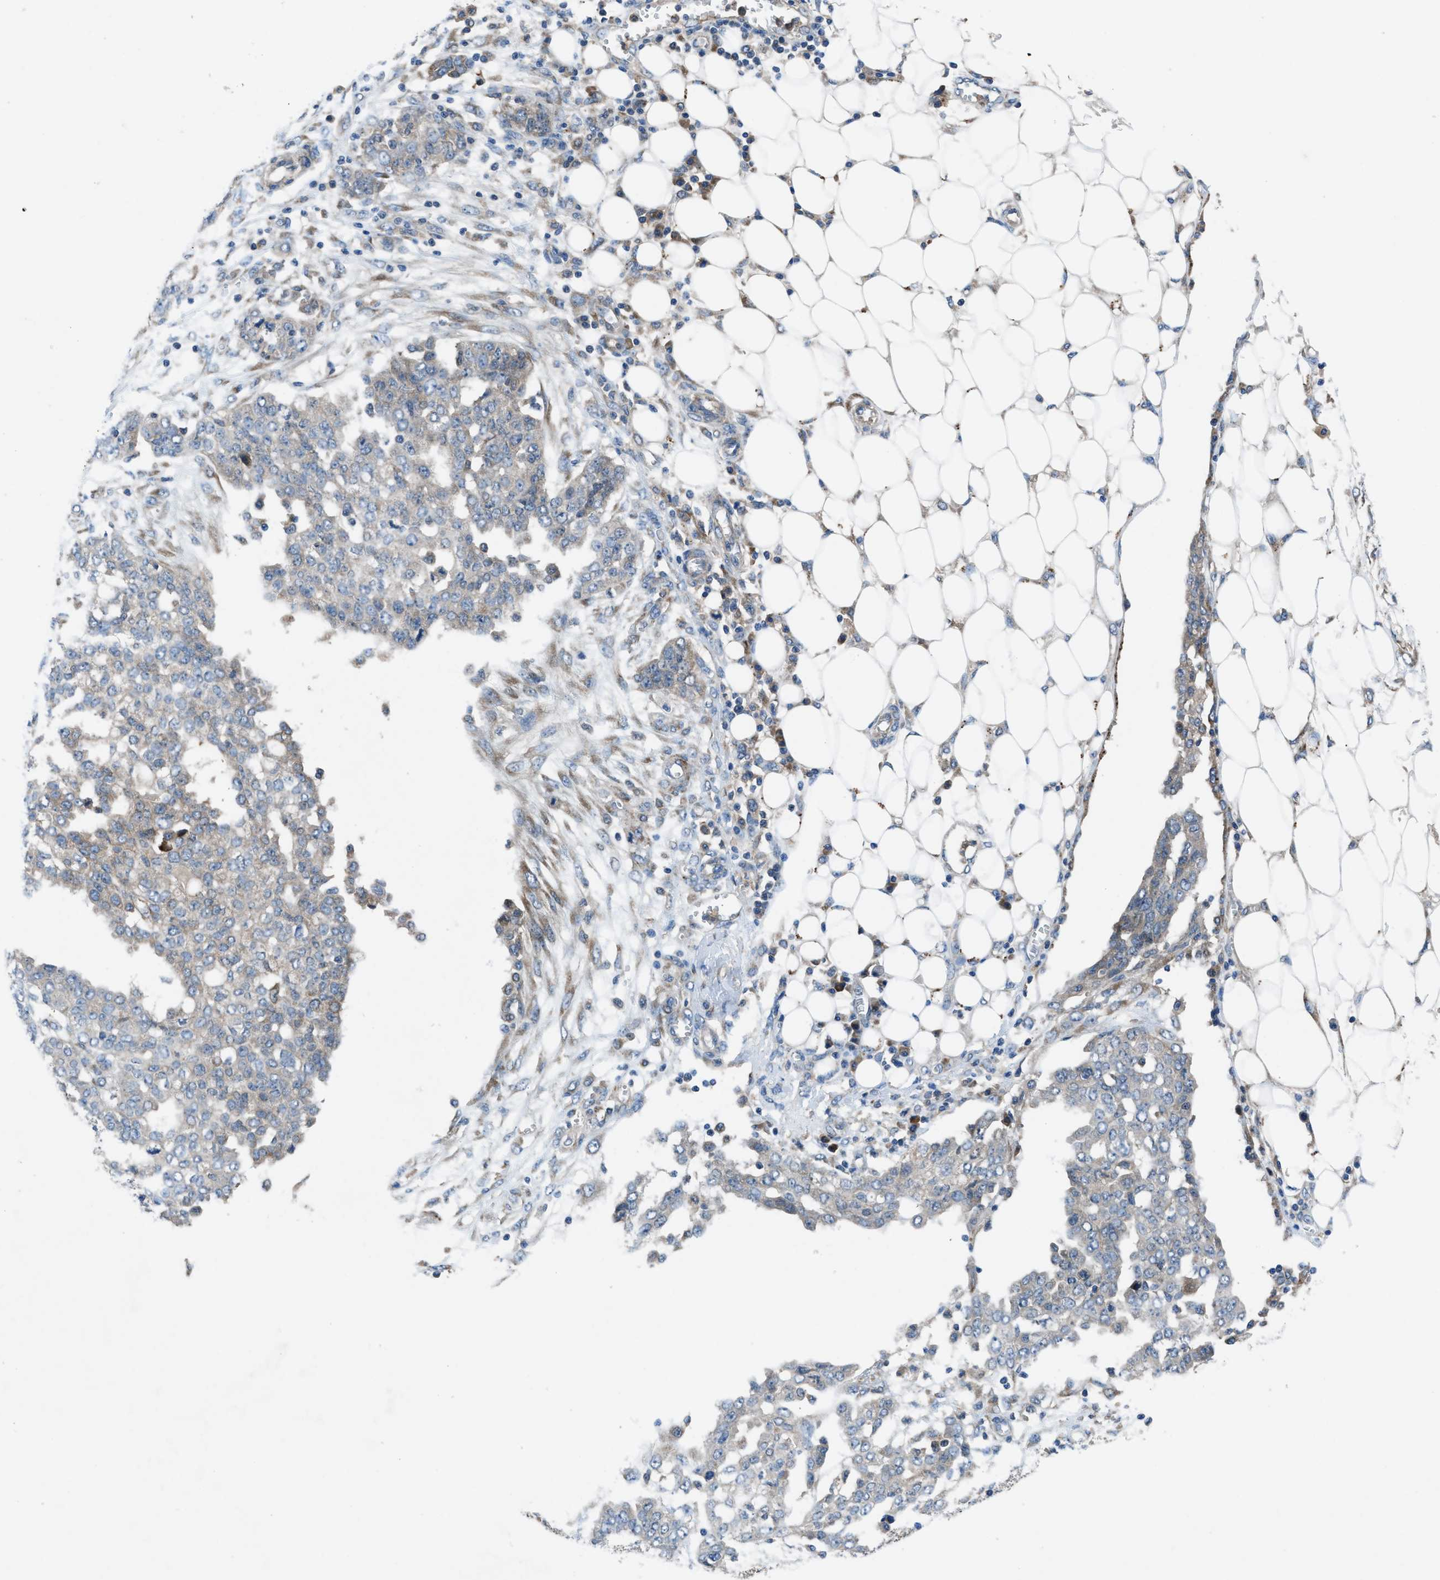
{"staining": {"intensity": "weak", "quantity": "<25%", "location": "cytoplasmic/membranous"}, "tissue": "ovarian cancer", "cell_type": "Tumor cells", "image_type": "cancer", "snomed": [{"axis": "morphology", "description": "Cystadenocarcinoma, serous, NOS"}, {"axis": "topography", "description": "Soft tissue"}, {"axis": "topography", "description": "Ovary"}], "caption": "There is no significant staining in tumor cells of serous cystadenocarcinoma (ovarian).", "gene": "MAP3K20", "patient": {"sex": "female", "age": 57}}